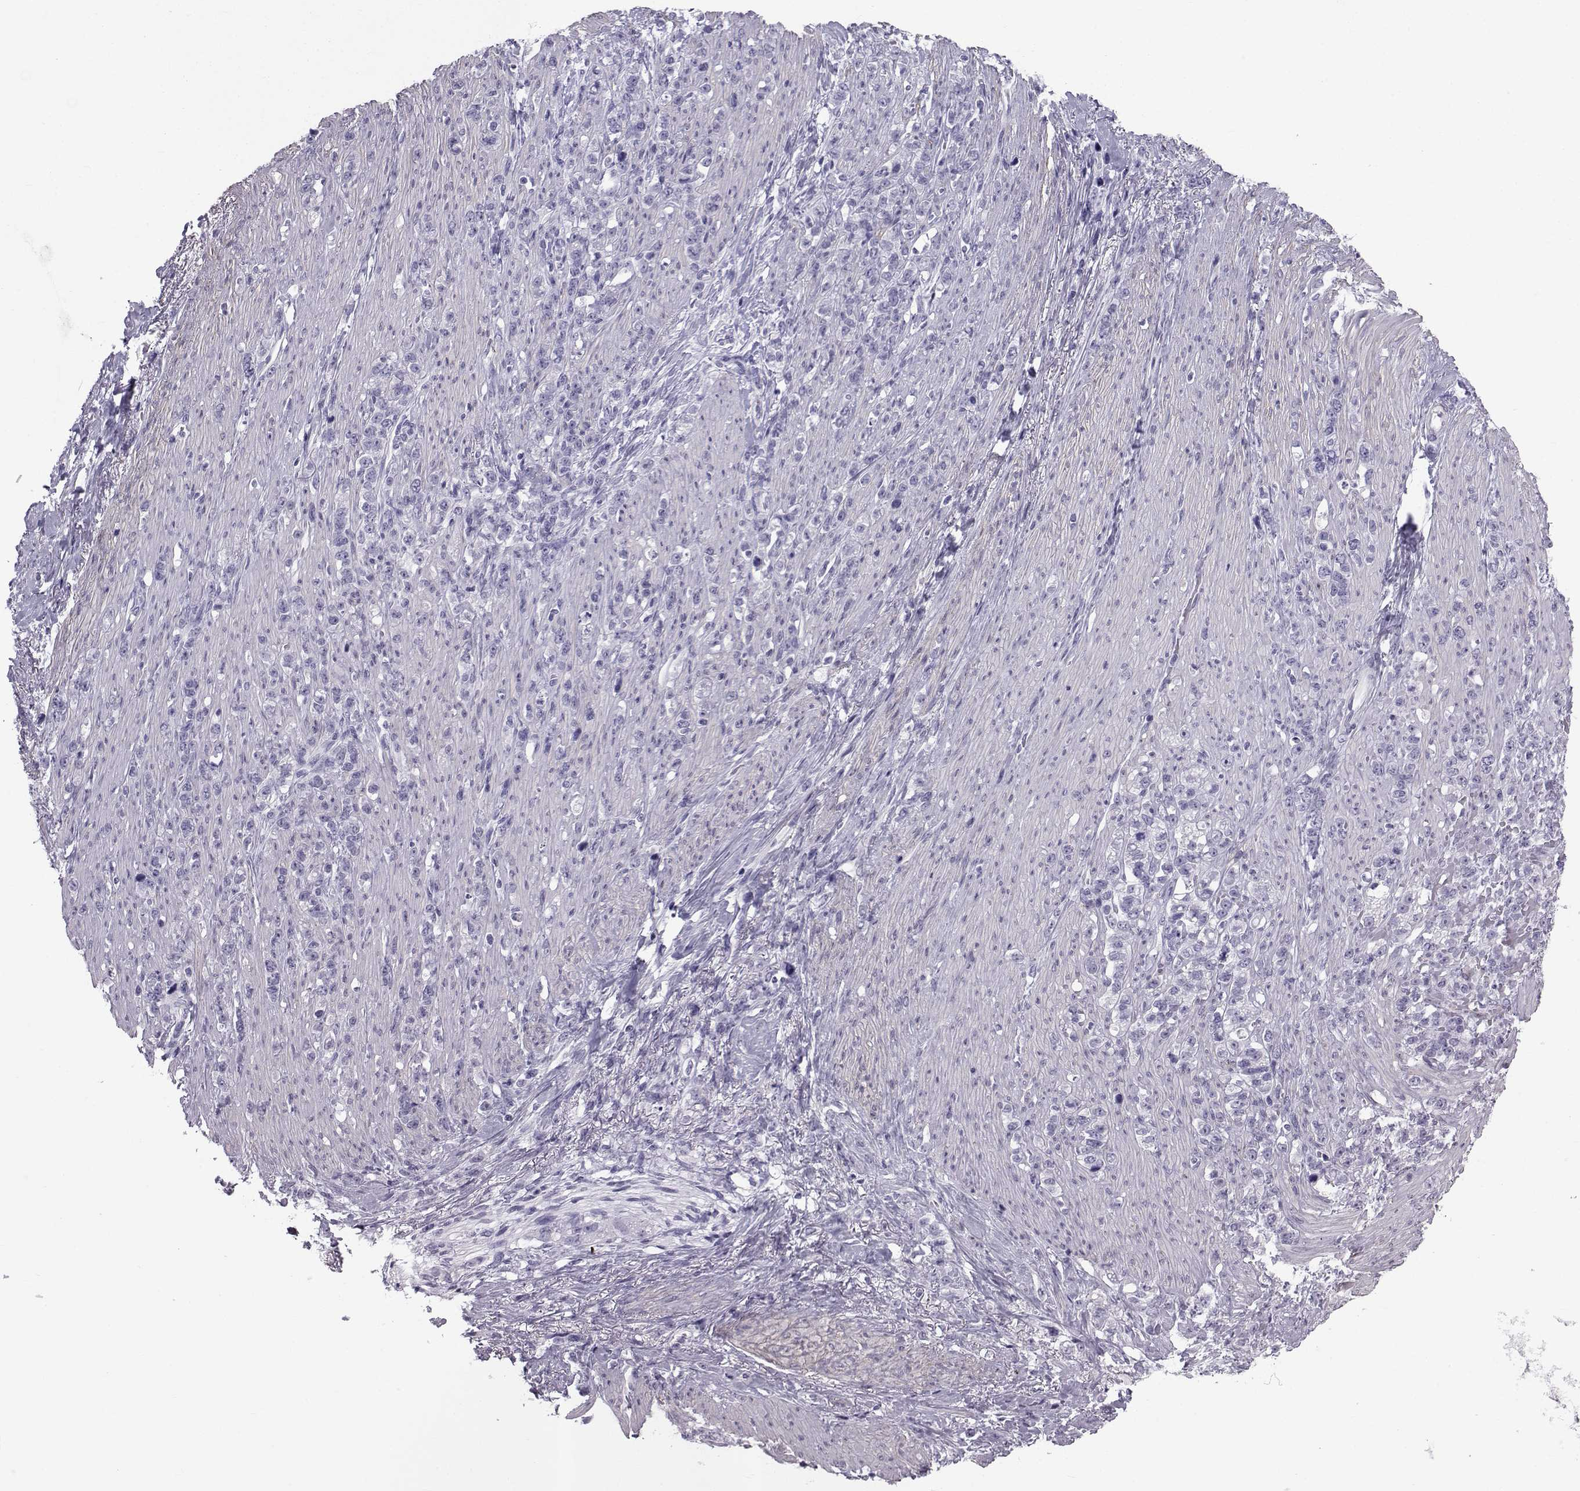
{"staining": {"intensity": "negative", "quantity": "none", "location": "none"}, "tissue": "stomach cancer", "cell_type": "Tumor cells", "image_type": "cancer", "snomed": [{"axis": "morphology", "description": "Adenocarcinoma, NOS"}, {"axis": "topography", "description": "Stomach, lower"}], "caption": "Protein analysis of adenocarcinoma (stomach) demonstrates no significant staining in tumor cells. (DAB immunohistochemistry visualized using brightfield microscopy, high magnification).", "gene": "SPANXD", "patient": {"sex": "male", "age": 88}}